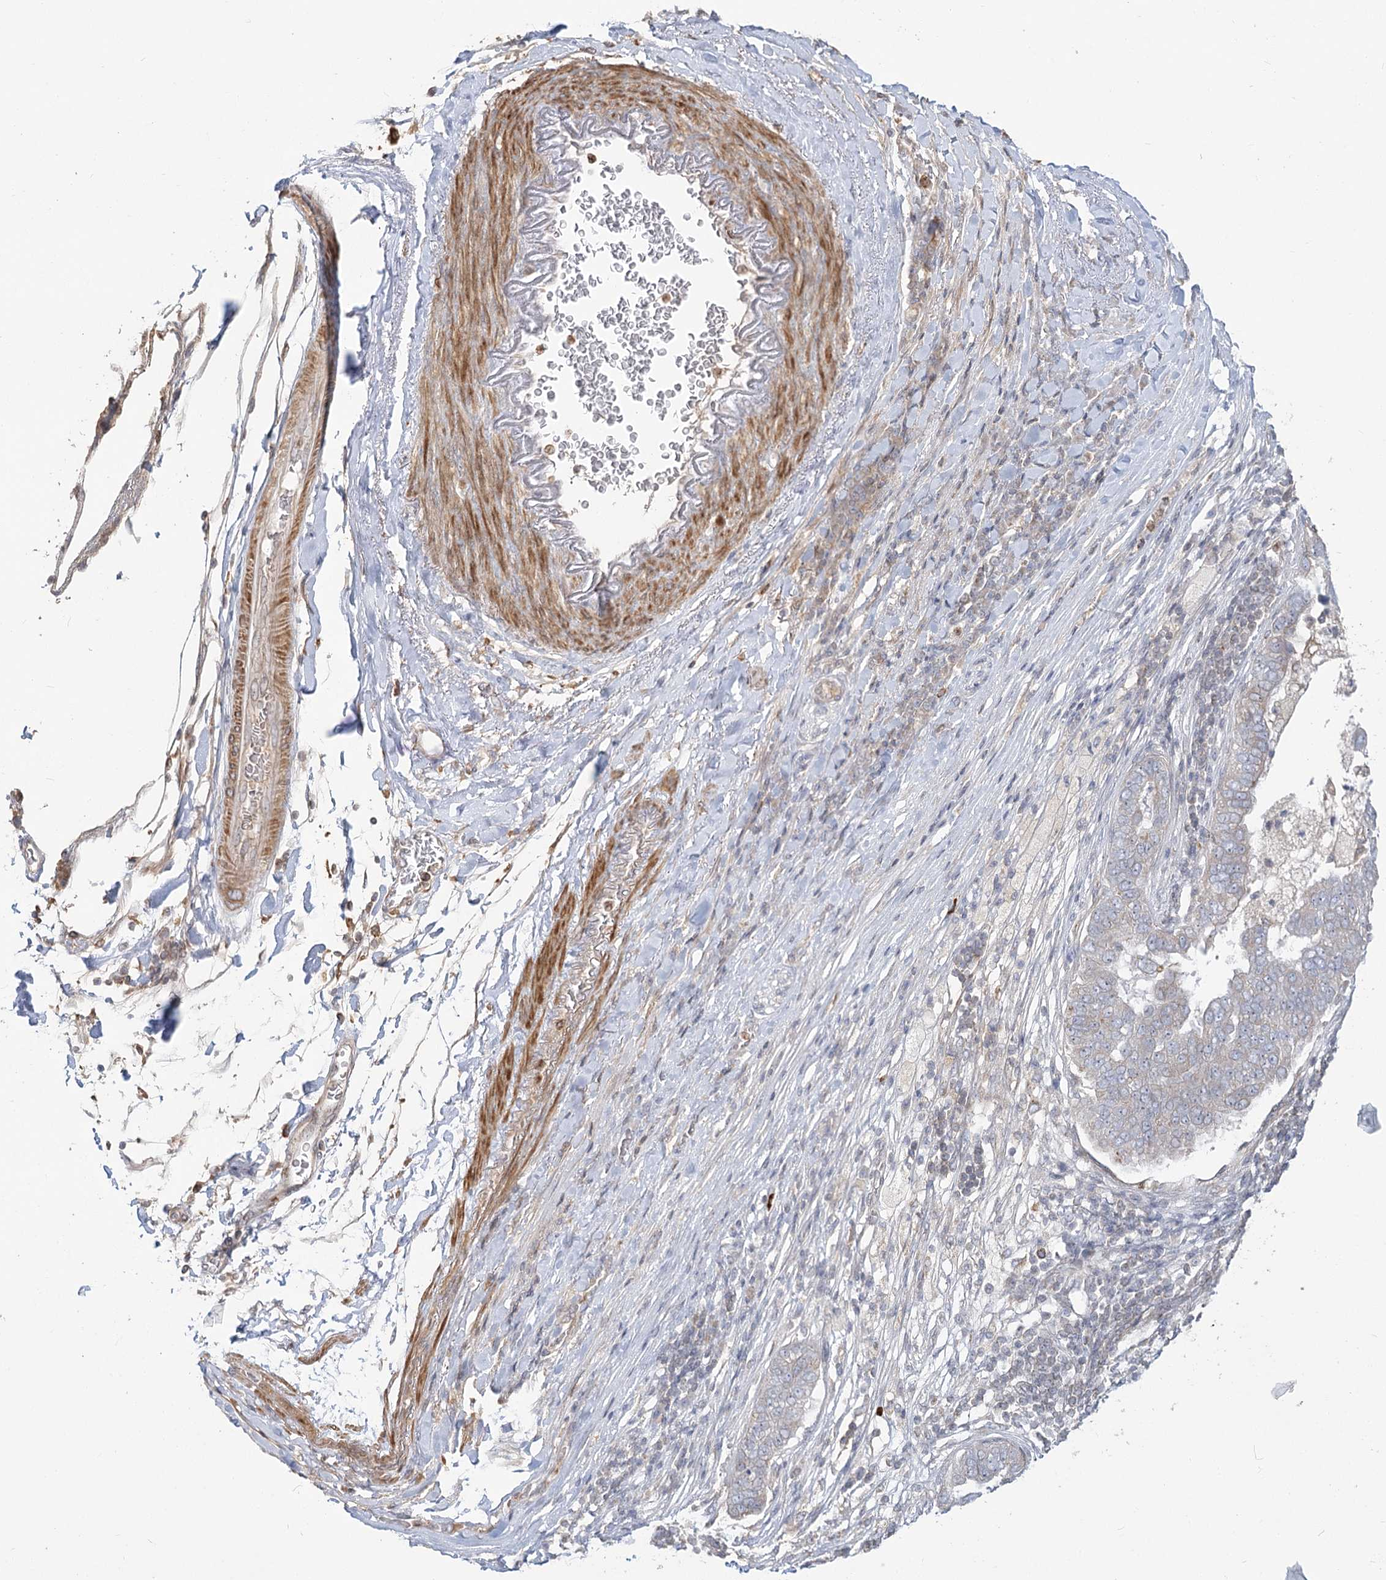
{"staining": {"intensity": "negative", "quantity": "none", "location": "none"}, "tissue": "pancreatic cancer", "cell_type": "Tumor cells", "image_type": "cancer", "snomed": [{"axis": "morphology", "description": "Adenocarcinoma, NOS"}, {"axis": "topography", "description": "Pancreas"}], "caption": "The IHC histopathology image has no significant staining in tumor cells of pancreatic cancer tissue. Brightfield microscopy of immunohistochemistry (IHC) stained with DAB (brown) and hematoxylin (blue), captured at high magnification.", "gene": "MTMR3", "patient": {"sex": "female", "age": 61}}